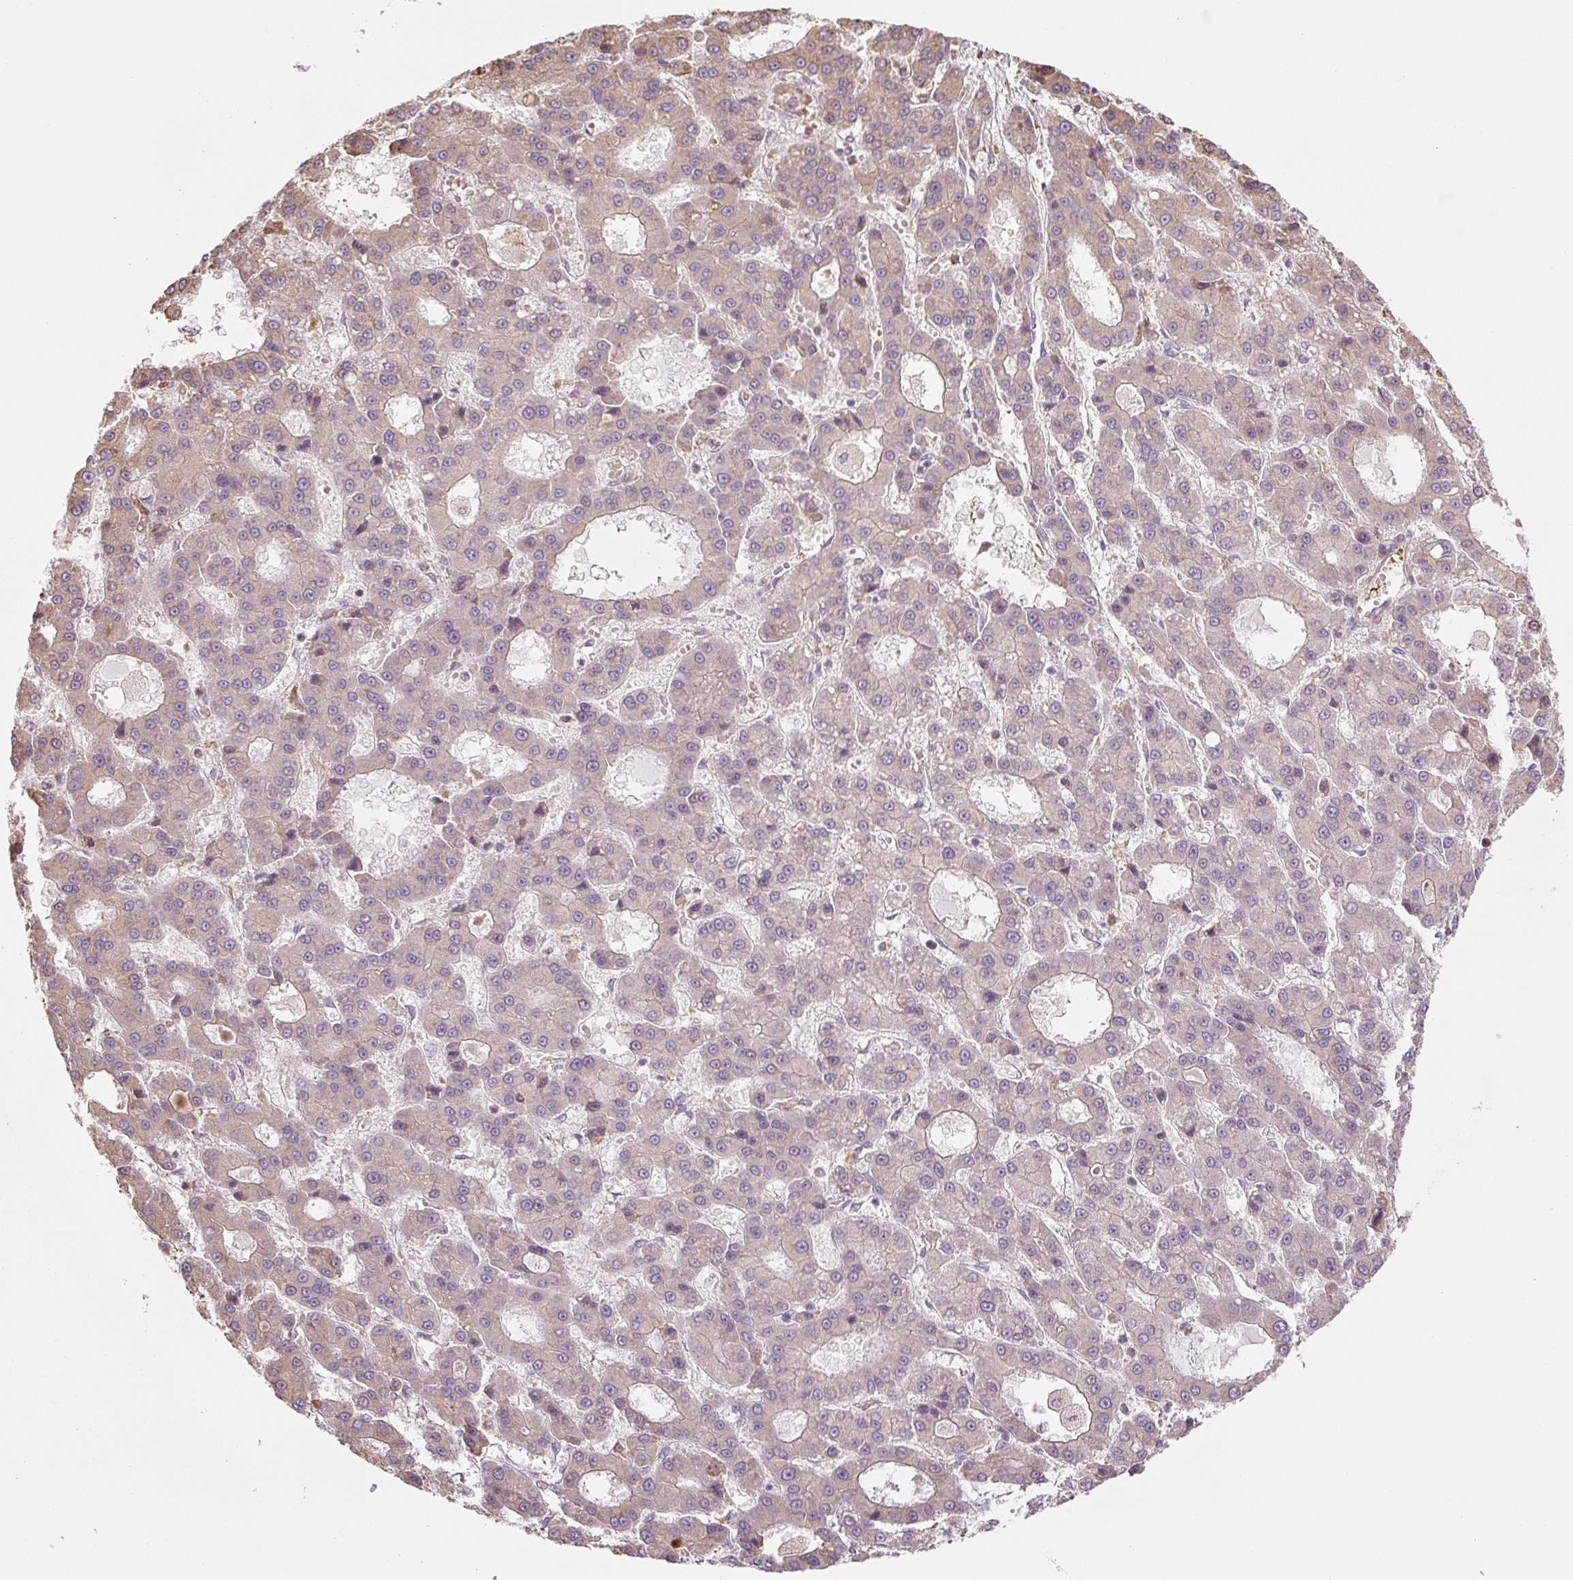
{"staining": {"intensity": "negative", "quantity": "none", "location": "none"}, "tissue": "liver cancer", "cell_type": "Tumor cells", "image_type": "cancer", "snomed": [{"axis": "morphology", "description": "Carcinoma, Hepatocellular, NOS"}, {"axis": "topography", "description": "Liver"}], "caption": "IHC histopathology image of neoplastic tissue: human liver cancer stained with DAB (3,3'-diaminobenzidine) displays no significant protein positivity in tumor cells.", "gene": "RASA1", "patient": {"sex": "male", "age": 70}}